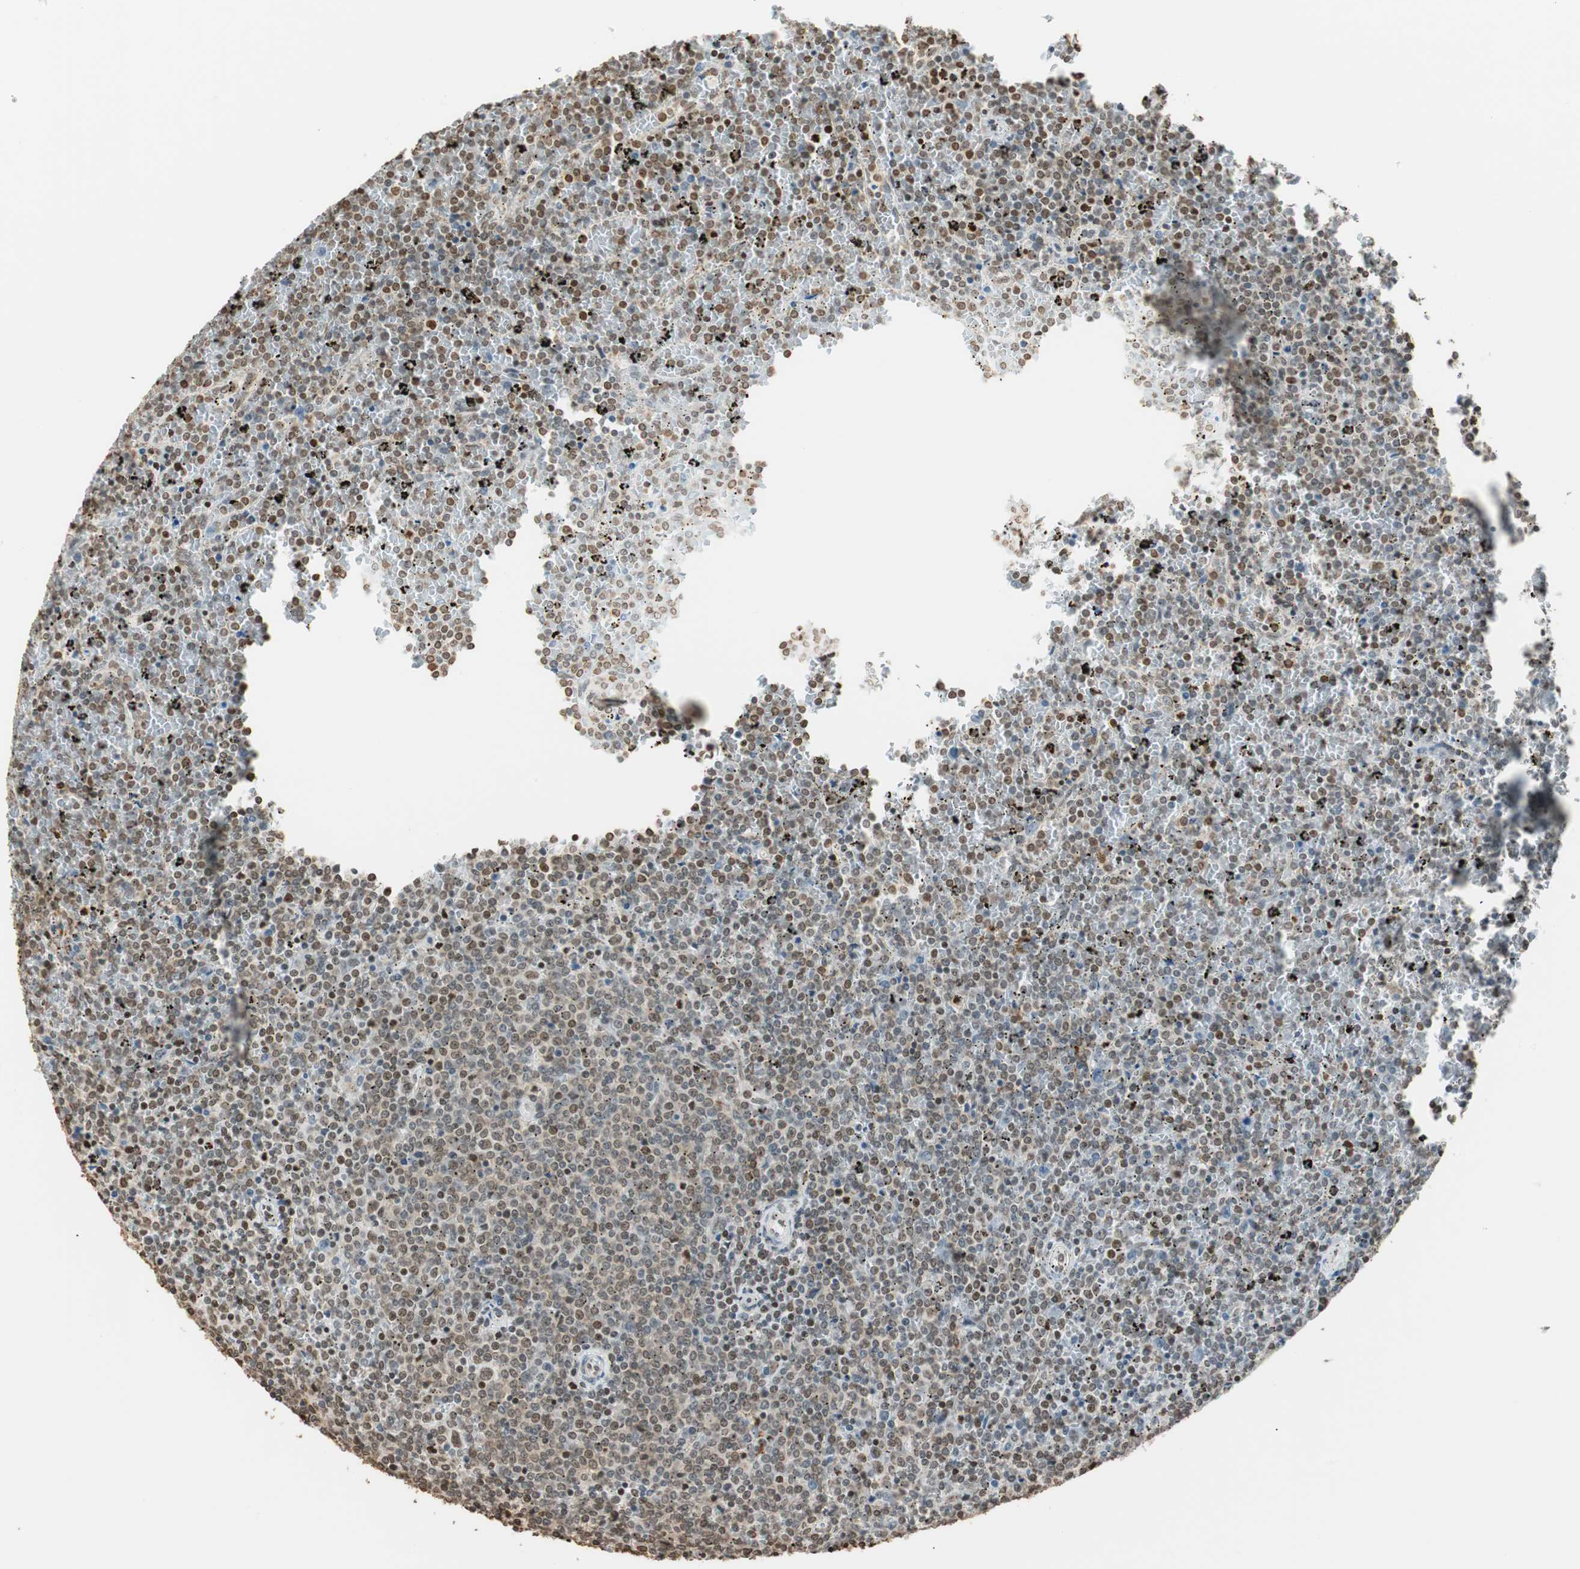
{"staining": {"intensity": "weak", "quantity": "25%-75%", "location": "cytoplasmic/membranous,nuclear"}, "tissue": "lymphoma", "cell_type": "Tumor cells", "image_type": "cancer", "snomed": [{"axis": "morphology", "description": "Malignant lymphoma, non-Hodgkin's type, High grade"}, {"axis": "topography", "description": "Lymph node"}], "caption": "Brown immunohistochemical staining in high-grade malignant lymphoma, non-Hodgkin's type displays weak cytoplasmic/membranous and nuclear expression in approximately 25%-75% of tumor cells. (Stains: DAB (3,3'-diaminobenzidine) in brown, nuclei in blue, Microscopy: brightfield microscopy at high magnification).", "gene": "FANCG", "patient": {"sex": "female", "age": 84}}